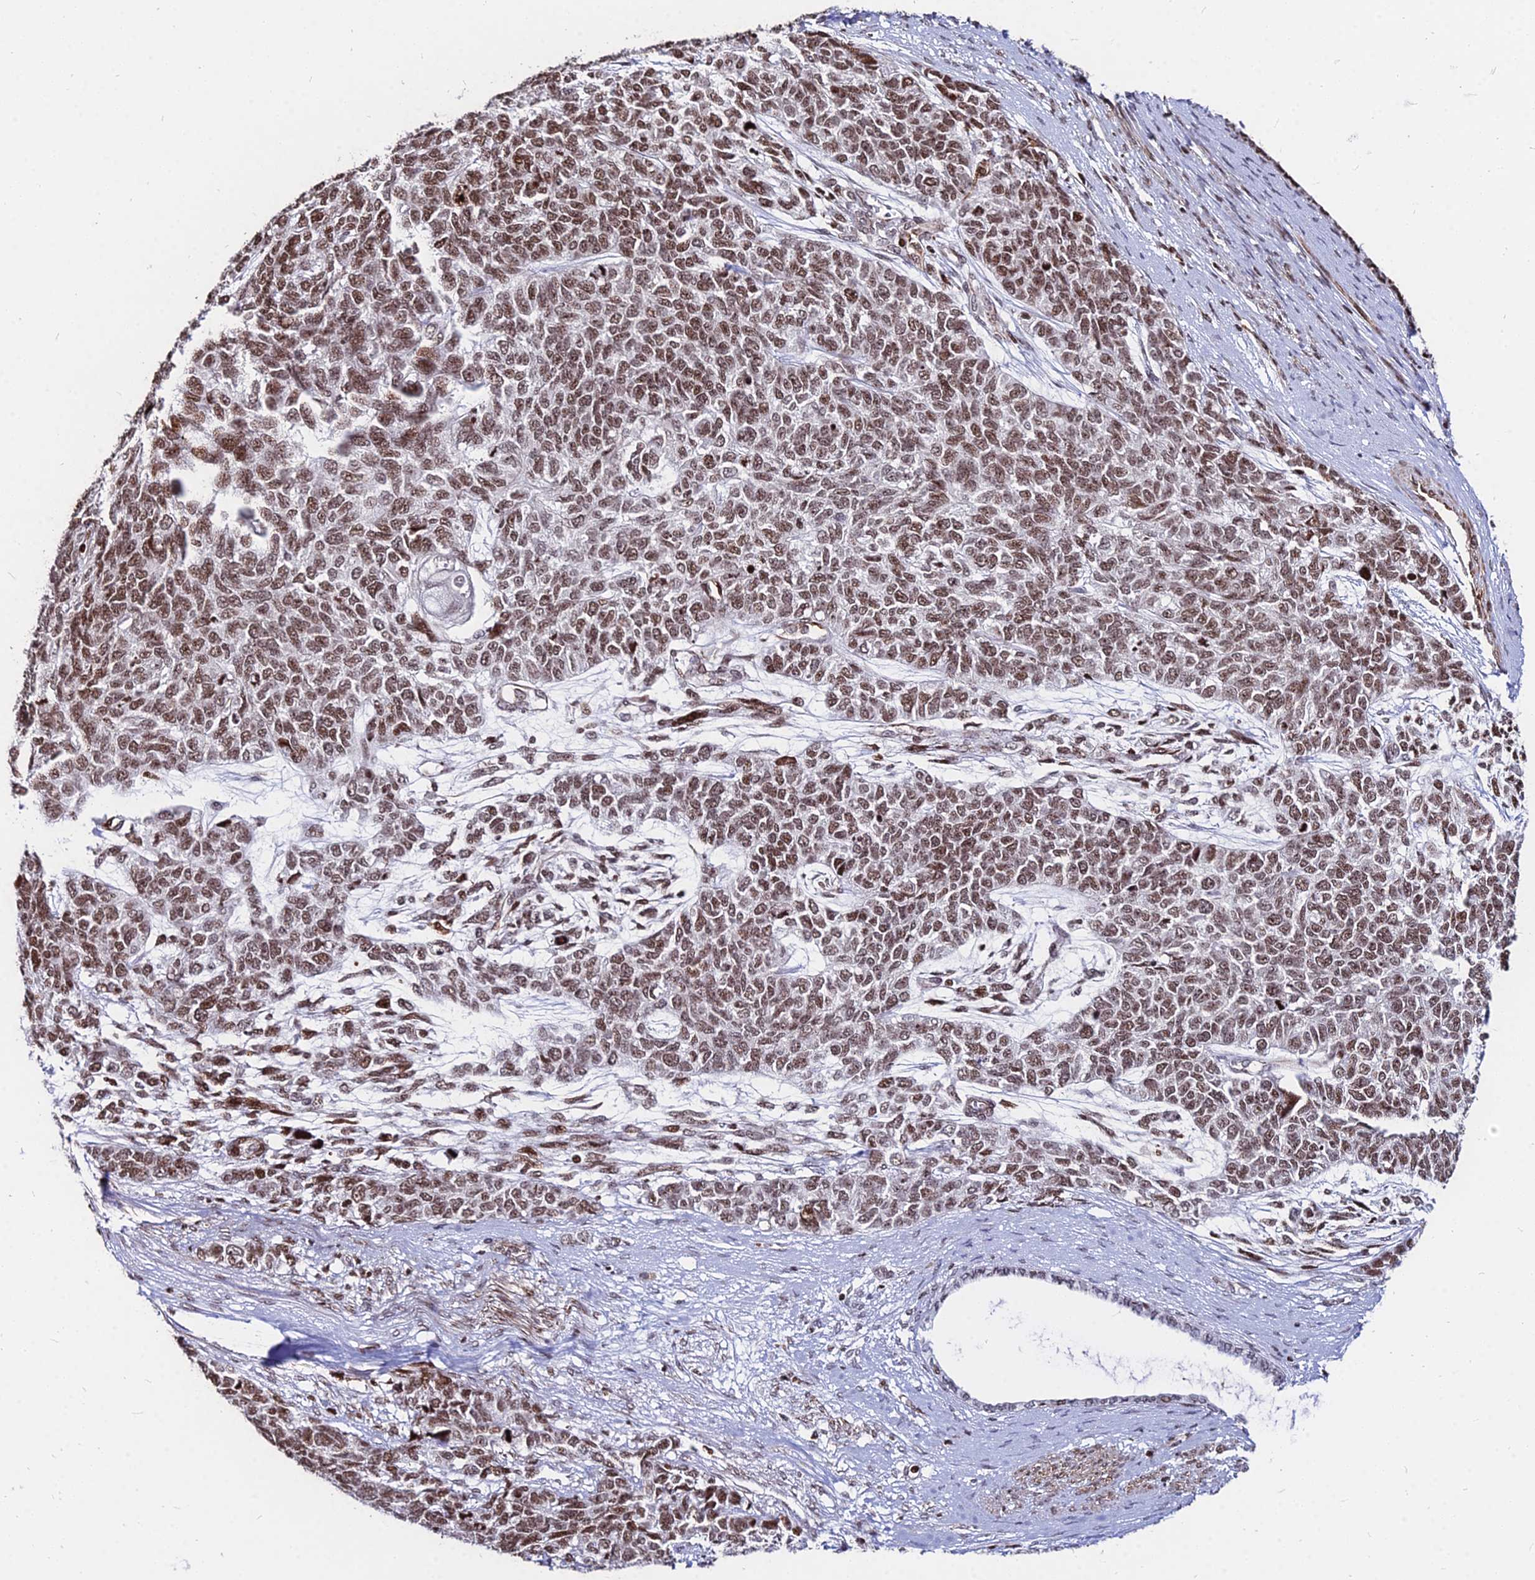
{"staining": {"intensity": "moderate", "quantity": ">75%", "location": "nuclear"}, "tissue": "cervical cancer", "cell_type": "Tumor cells", "image_type": "cancer", "snomed": [{"axis": "morphology", "description": "Squamous cell carcinoma, NOS"}, {"axis": "topography", "description": "Cervix"}], "caption": "A high-resolution micrograph shows immunohistochemistry staining of cervical squamous cell carcinoma, which reveals moderate nuclear expression in approximately >75% of tumor cells.", "gene": "NYAP2", "patient": {"sex": "female", "age": 63}}